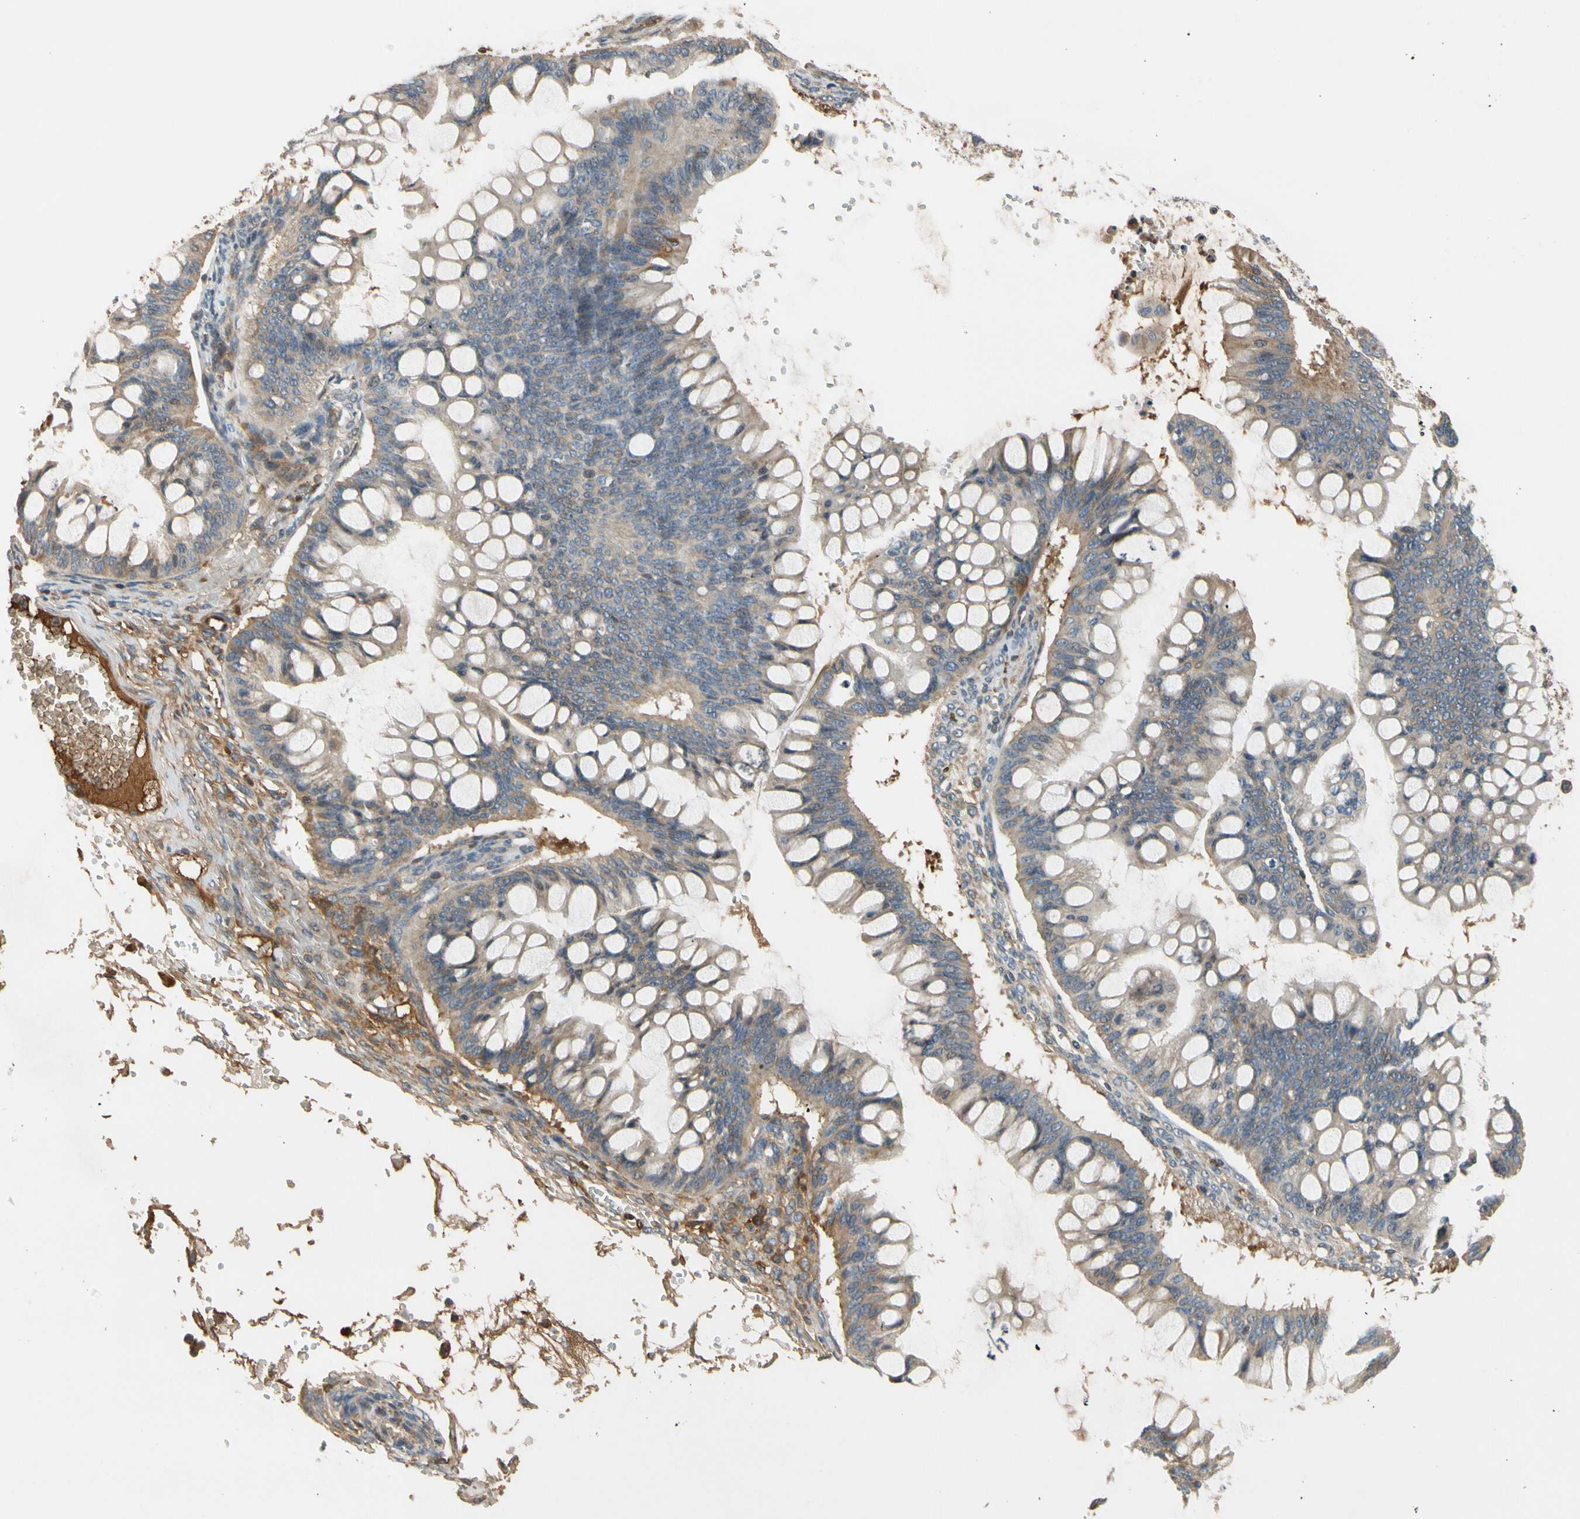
{"staining": {"intensity": "weak", "quantity": ">75%", "location": "cytoplasmic/membranous"}, "tissue": "ovarian cancer", "cell_type": "Tumor cells", "image_type": "cancer", "snomed": [{"axis": "morphology", "description": "Cystadenocarcinoma, mucinous, NOS"}, {"axis": "topography", "description": "Ovary"}], "caption": "This is an image of immunohistochemistry staining of ovarian cancer (mucinous cystadenocarcinoma), which shows weak expression in the cytoplasmic/membranous of tumor cells.", "gene": "C4A", "patient": {"sex": "female", "age": 73}}